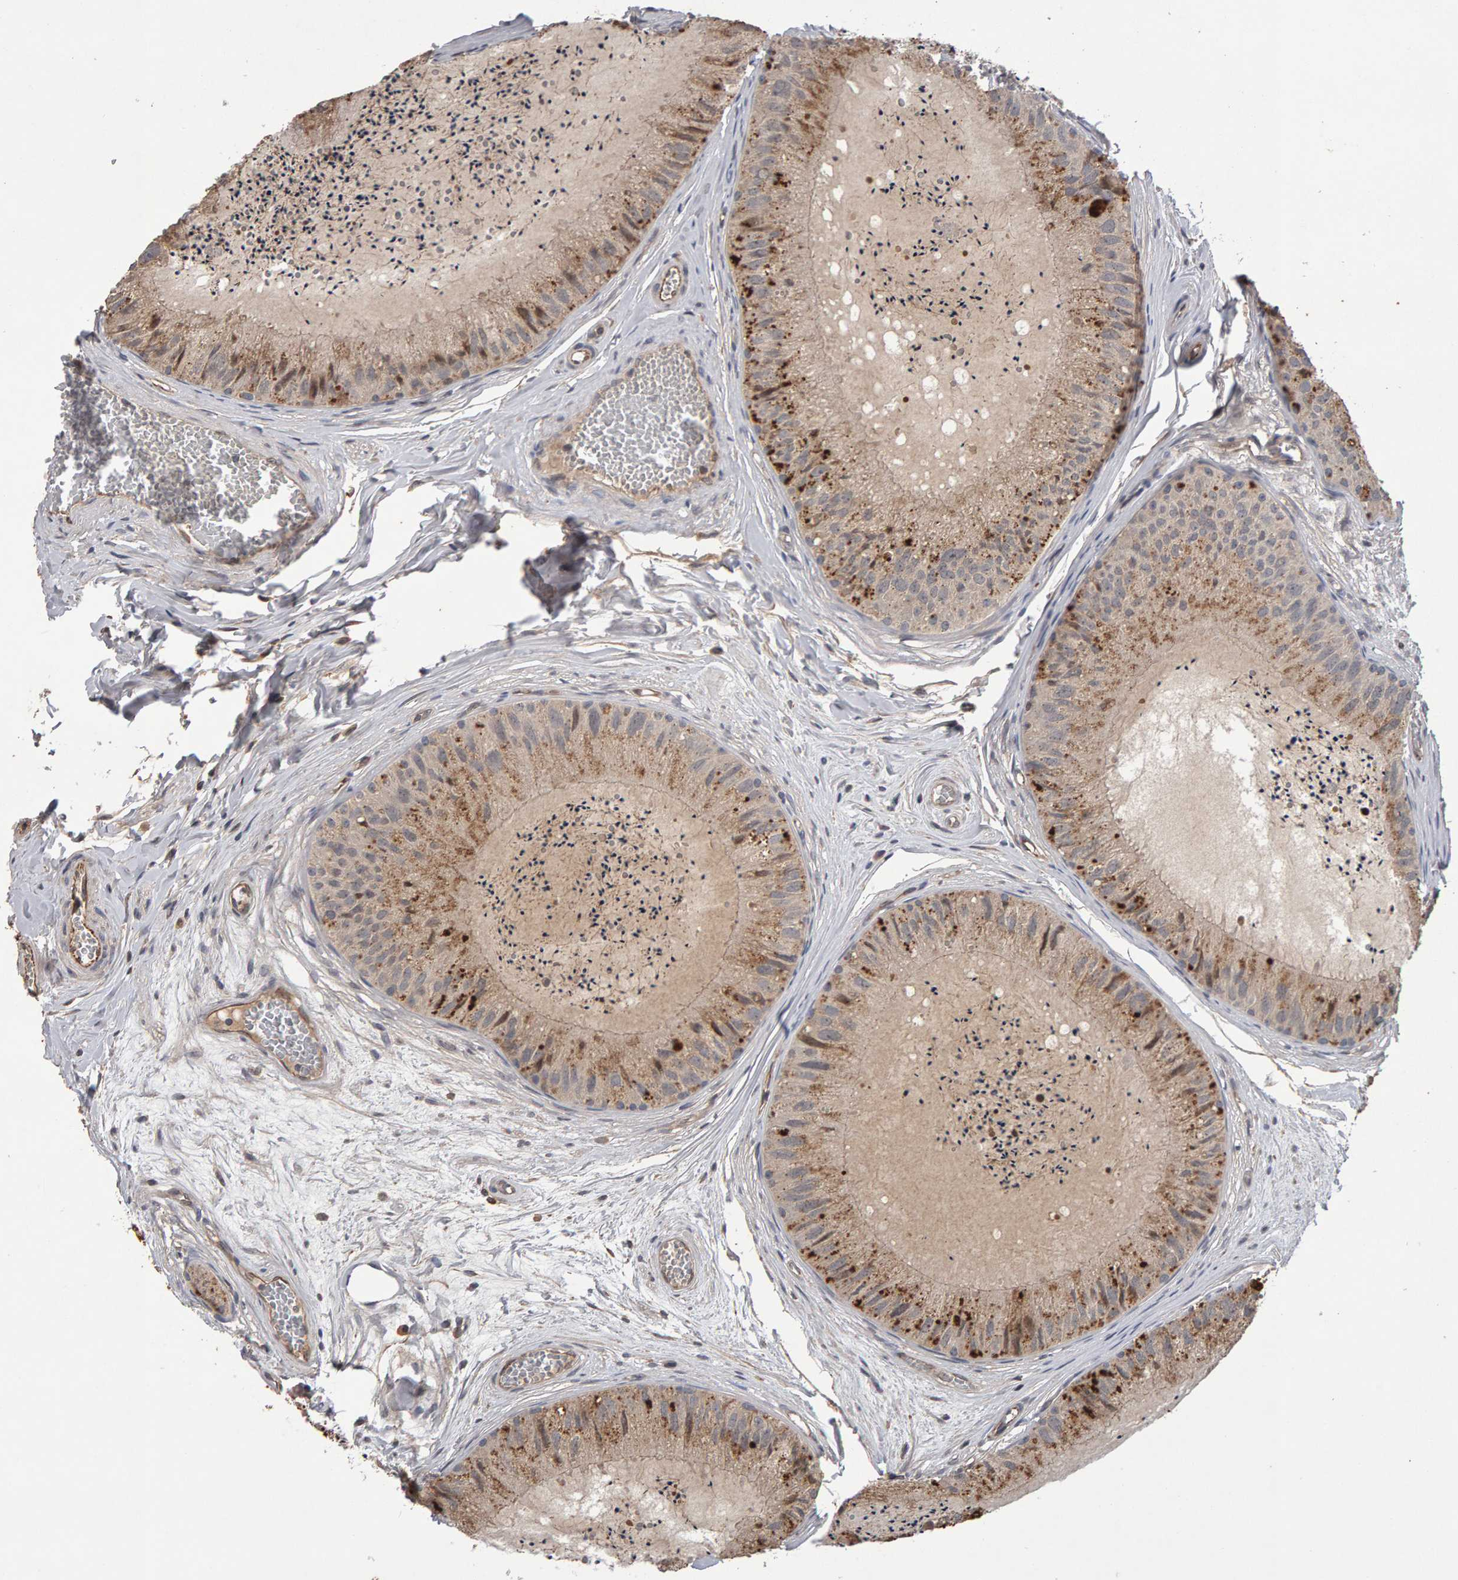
{"staining": {"intensity": "moderate", "quantity": "<25%", "location": "cytoplasmic/membranous"}, "tissue": "epididymis", "cell_type": "Glandular cells", "image_type": "normal", "snomed": [{"axis": "morphology", "description": "Normal tissue, NOS"}, {"axis": "topography", "description": "Epididymis"}], "caption": "DAB immunohistochemical staining of unremarkable human epididymis displays moderate cytoplasmic/membranous protein positivity in about <25% of glandular cells.", "gene": "COASY", "patient": {"sex": "male", "age": 31}}